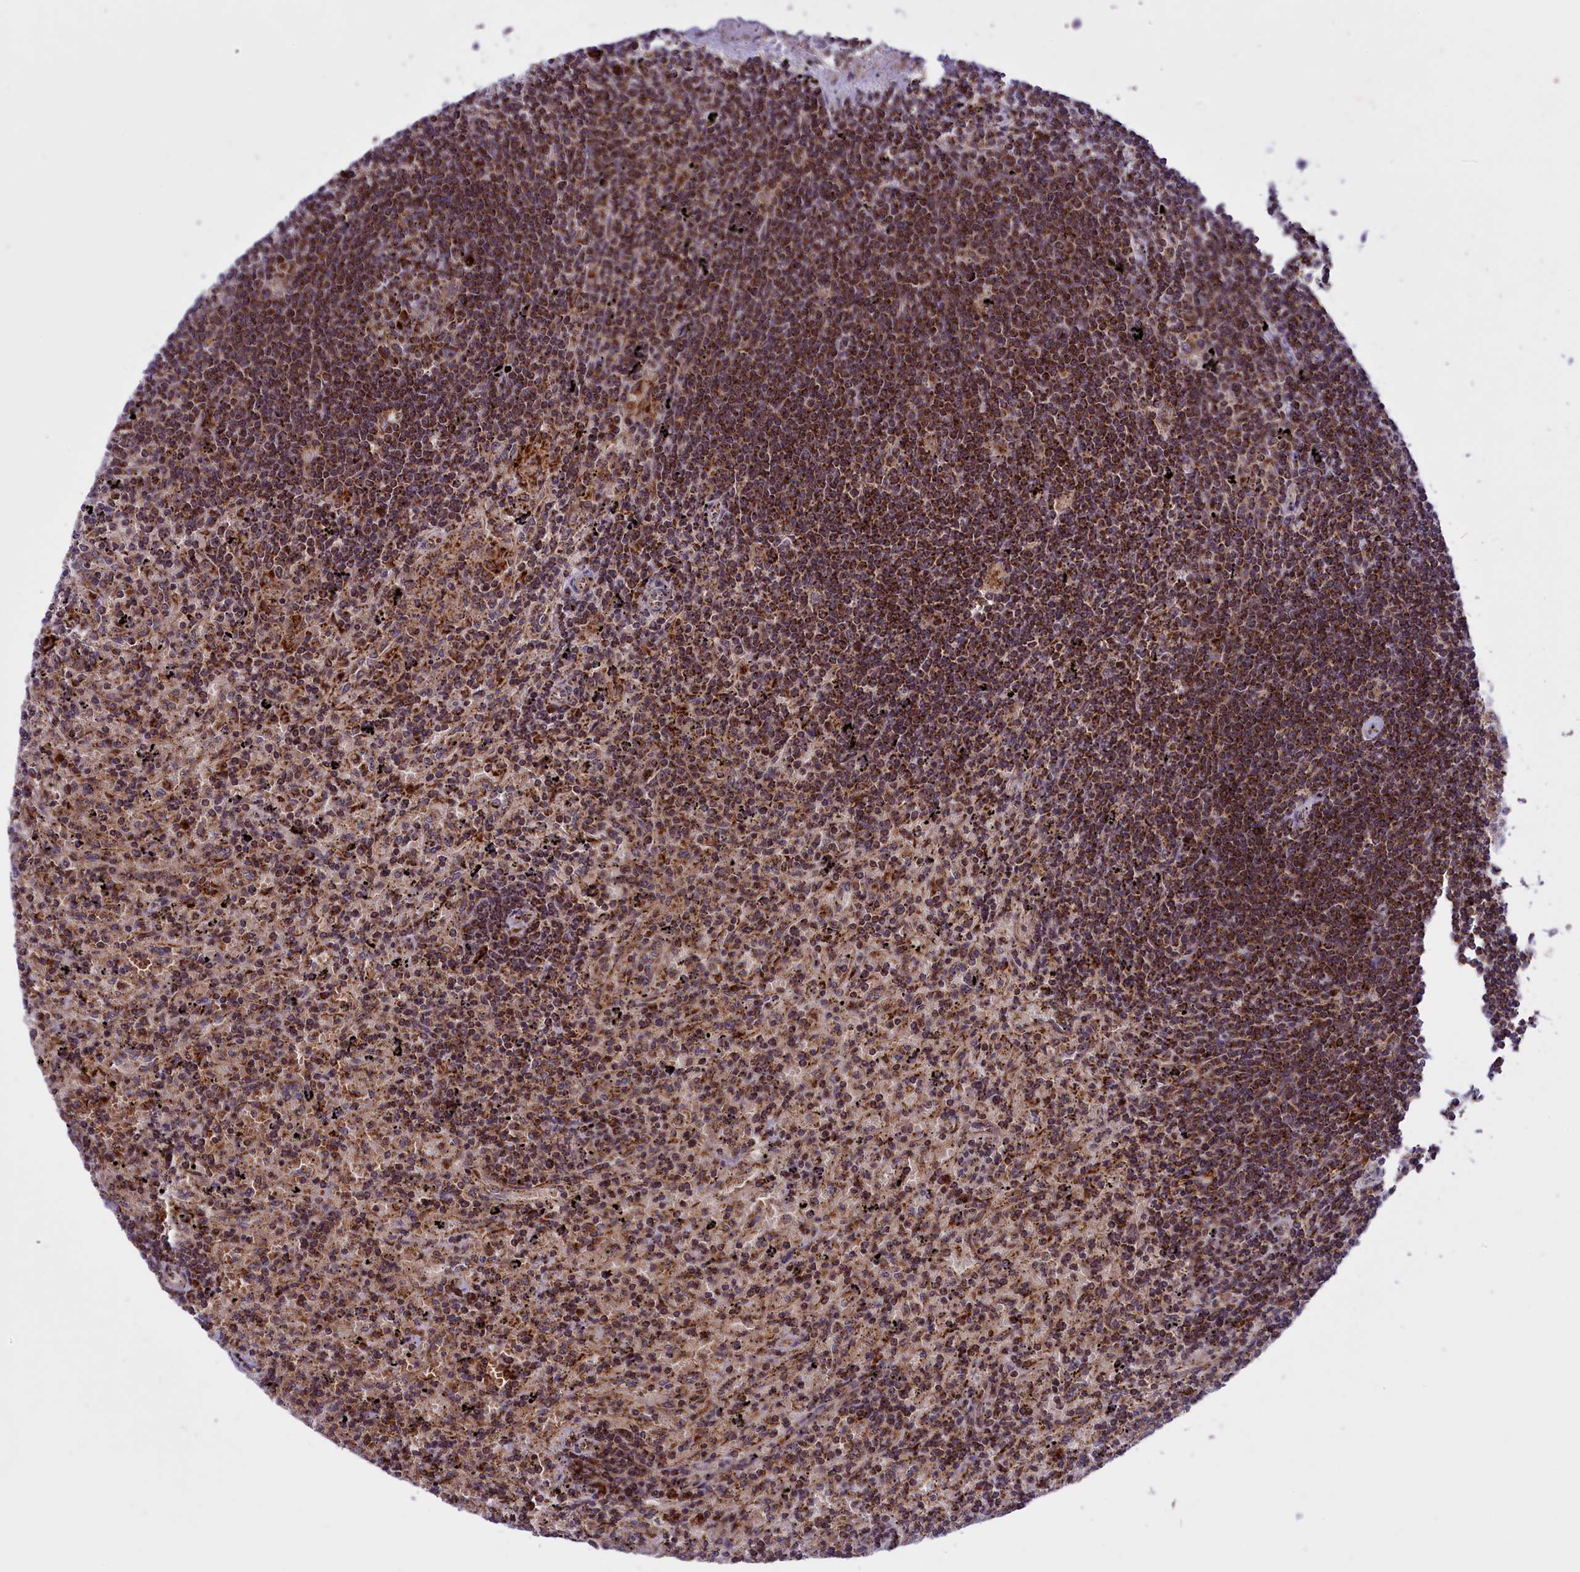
{"staining": {"intensity": "strong", "quantity": ">75%", "location": "cytoplasmic/membranous"}, "tissue": "lymphoma", "cell_type": "Tumor cells", "image_type": "cancer", "snomed": [{"axis": "morphology", "description": "Malignant lymphoma, non-Hodgkin's type, Low grade"}, {"axis": "topography", "description": "Spleen"}], "caption": "IHC photomicrograph of neoplastic tissue: human low-grade malignant lymphoma, non-Hodgkin's type stained using IHC reveals high levels of strong protein expression localized specifically in the cytoplasmic/membranous of tumor cells, appearing as a cytoplasmic/membranous brown color.", "gene": "NDUFS5", "patient": {"sex": "male", "age": 76}}